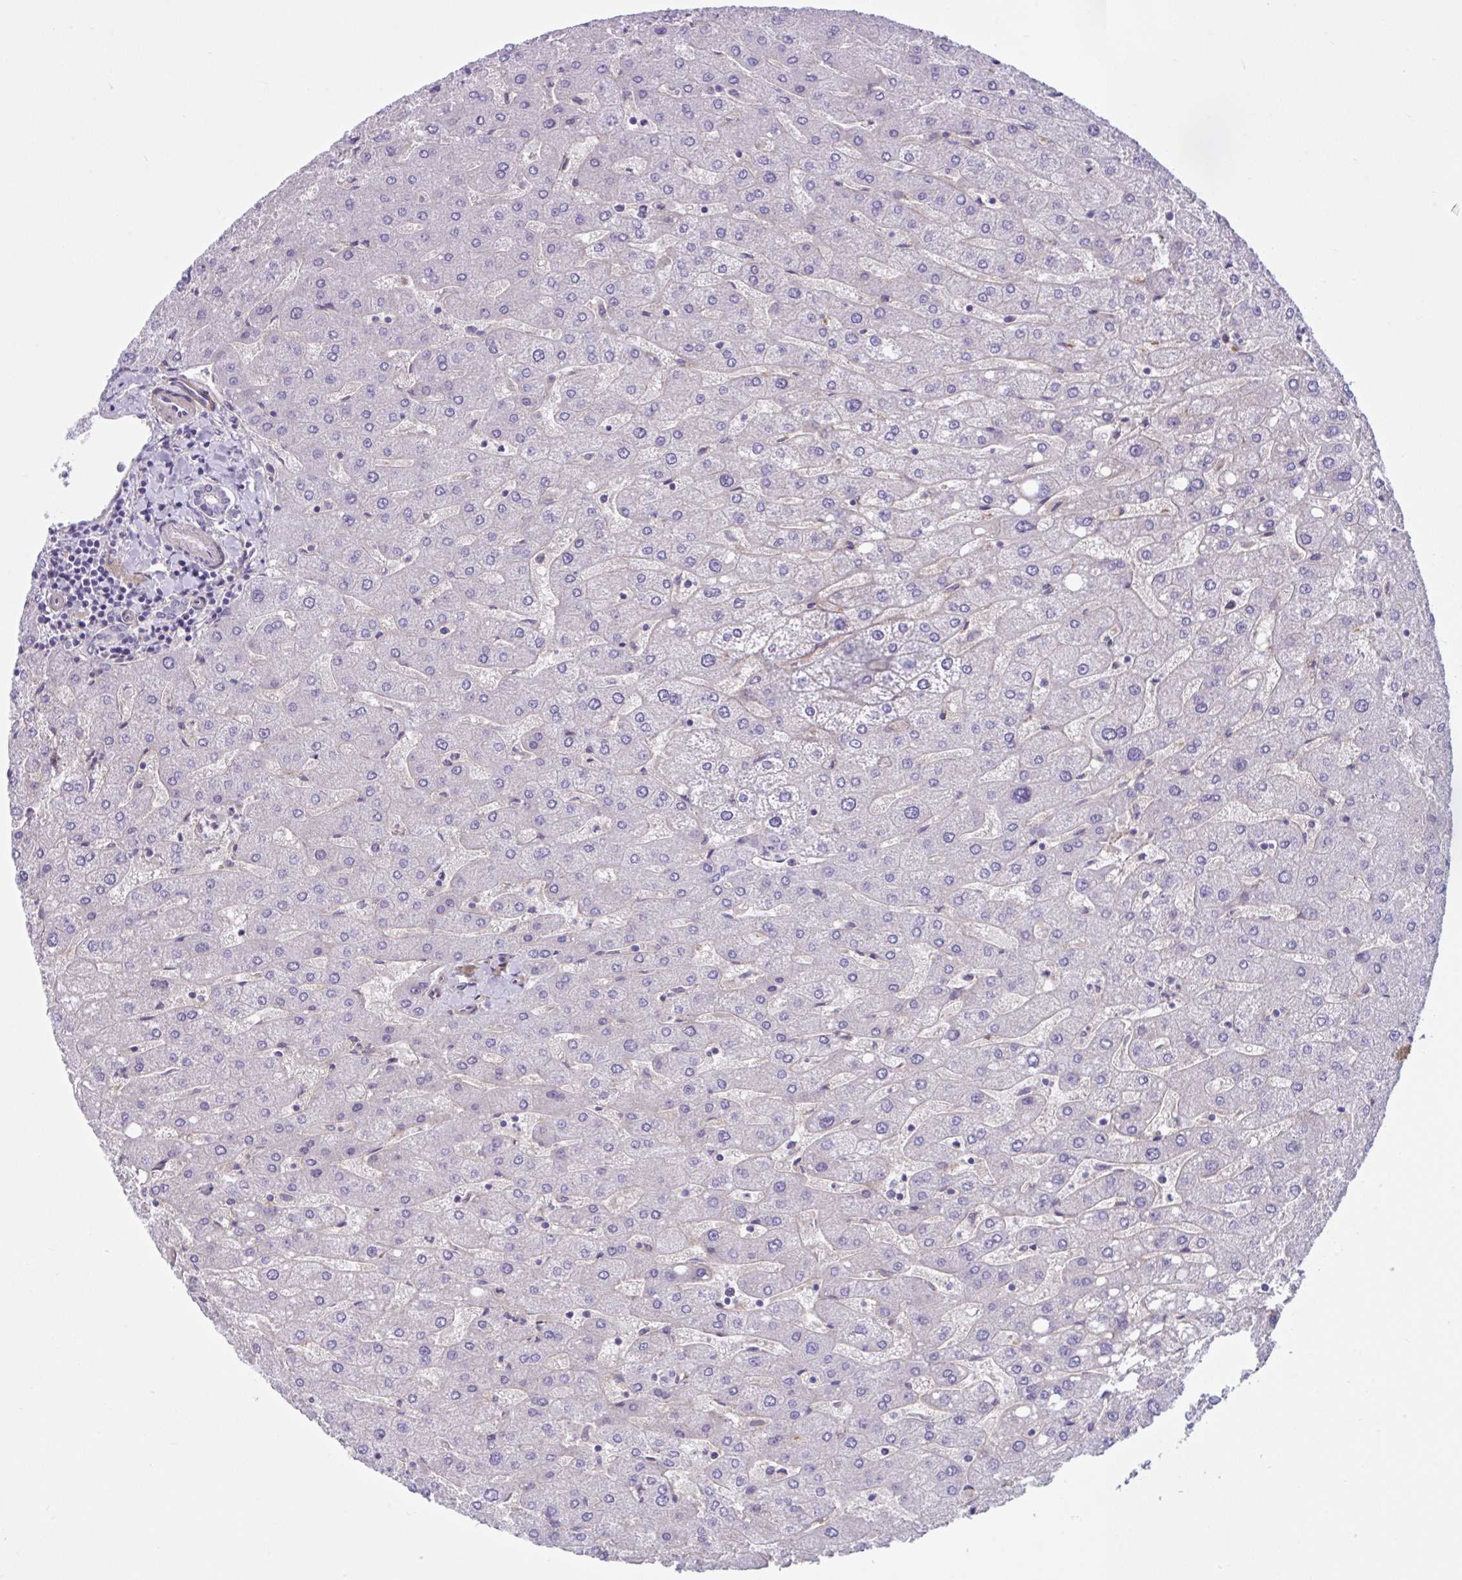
{"staining": {"intensity": "negative", "quantity": "none", "location": "none"}, "tissue": "liver", "cell_type": "Cholangiocytes", "image_type": "normal", "snomed": [{"axis": "morphology", "description": "Normal tissue, NOS"}, {"axis": "topography", "description": "Liver"}], "caption": "This is an IHC photomicrograph of normal liver. There is no expression in cholangiocytes.", "gene": "TTC7B", "patient": {"sex": "male", "age": 67}}